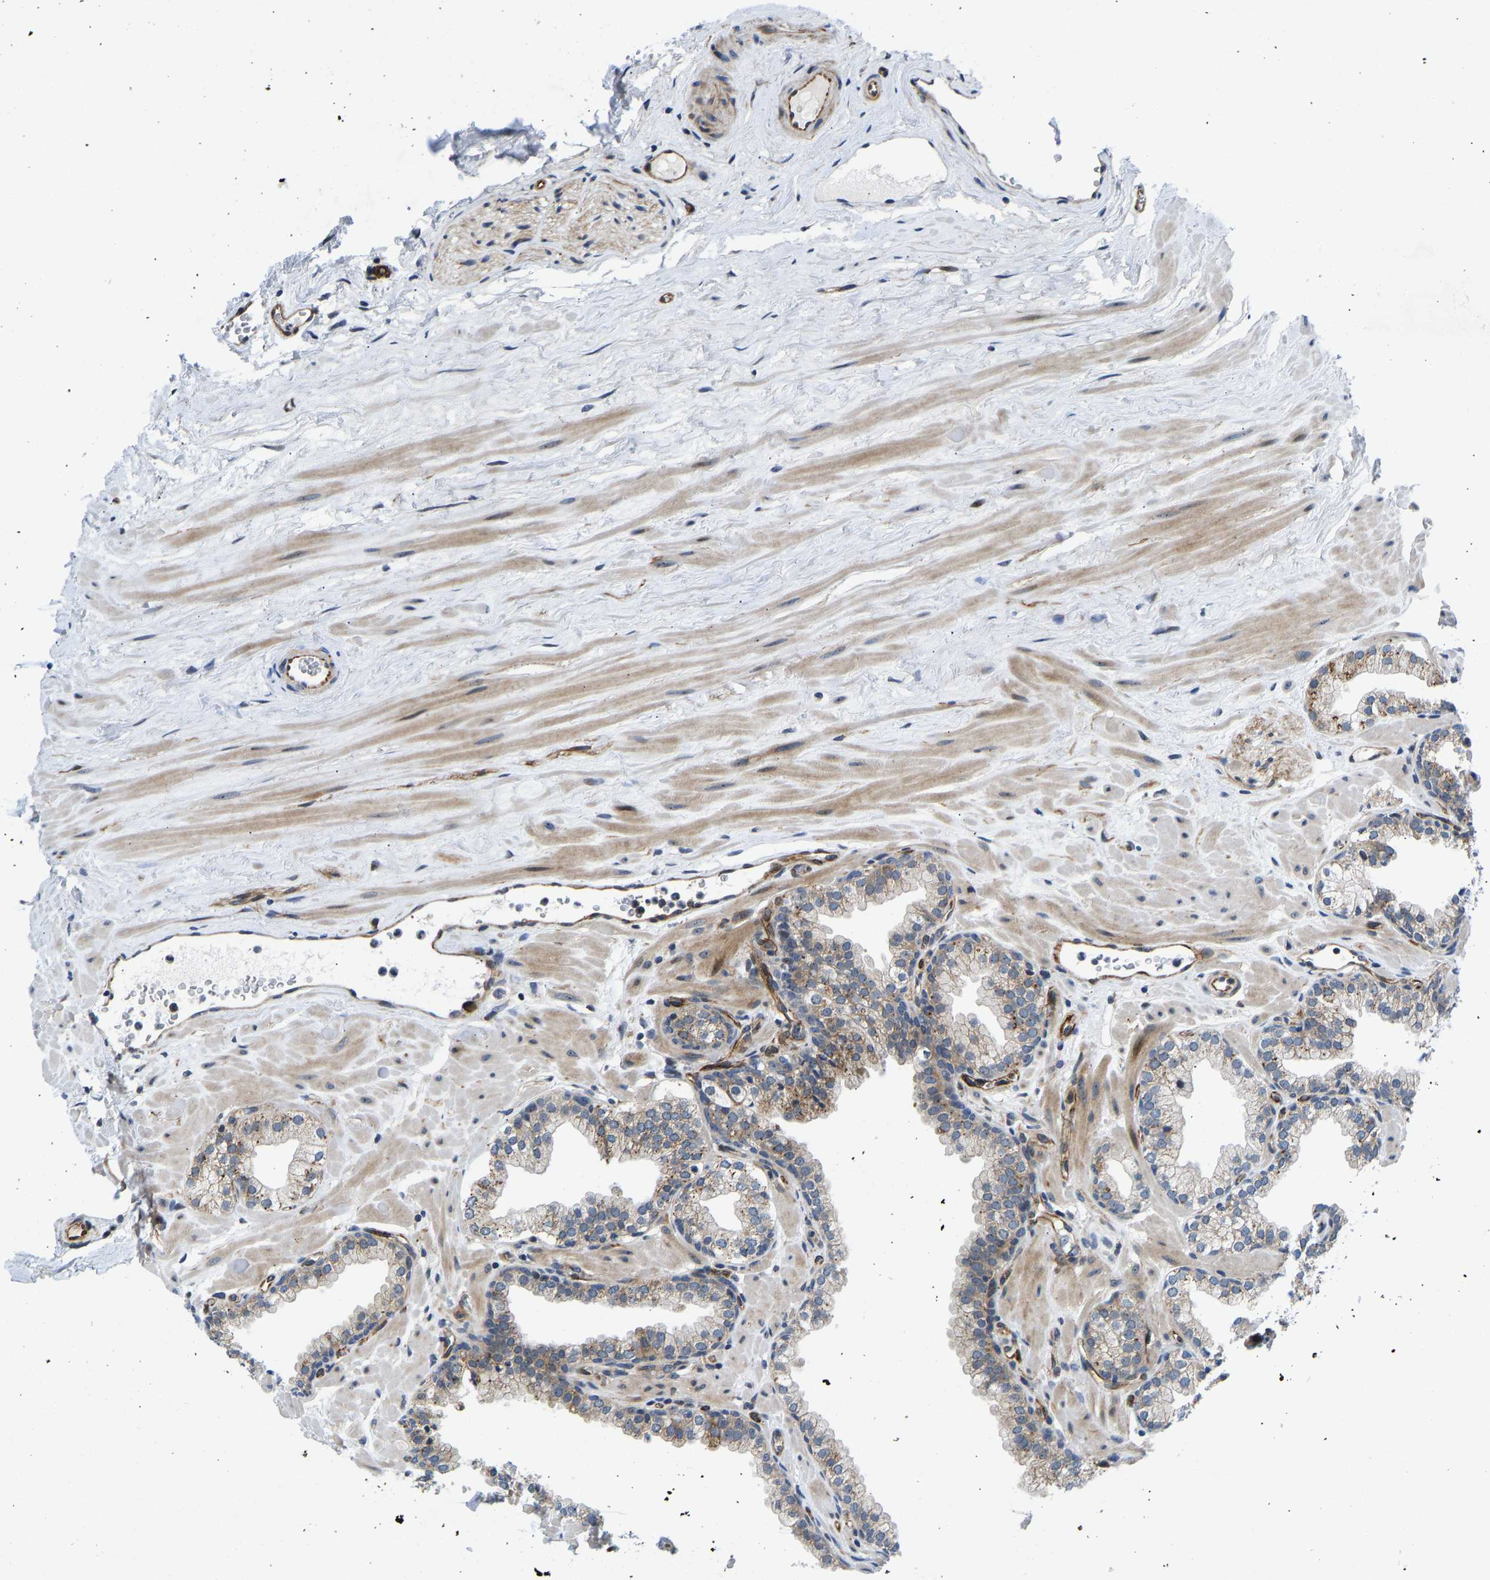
{"staining": {"intensity": "moderate", "quantity": ">75%", "location": "cytoplasmic/membranous"}, "tissue": "prostate", "cell_type": "Glandular cells", "image_type": "normal", "snomed": [{"axis": "morphology", "description": "Normal tissue, NOS"}, {"axis": "morphology", "description": "Urothelial carcinoma, Low grade"}, {"axis": "topography", "description": "Urinary bladder"}, {"axis": "topography", "description": "Prostate"}], "caption": "Glandular cells reveal medium levels of moderate cytoplasmic/membranous expression in approximately >75% of cells in benign prostate.", "gene": "RESF1", "patient": {"sex": "male", "age": 60}}